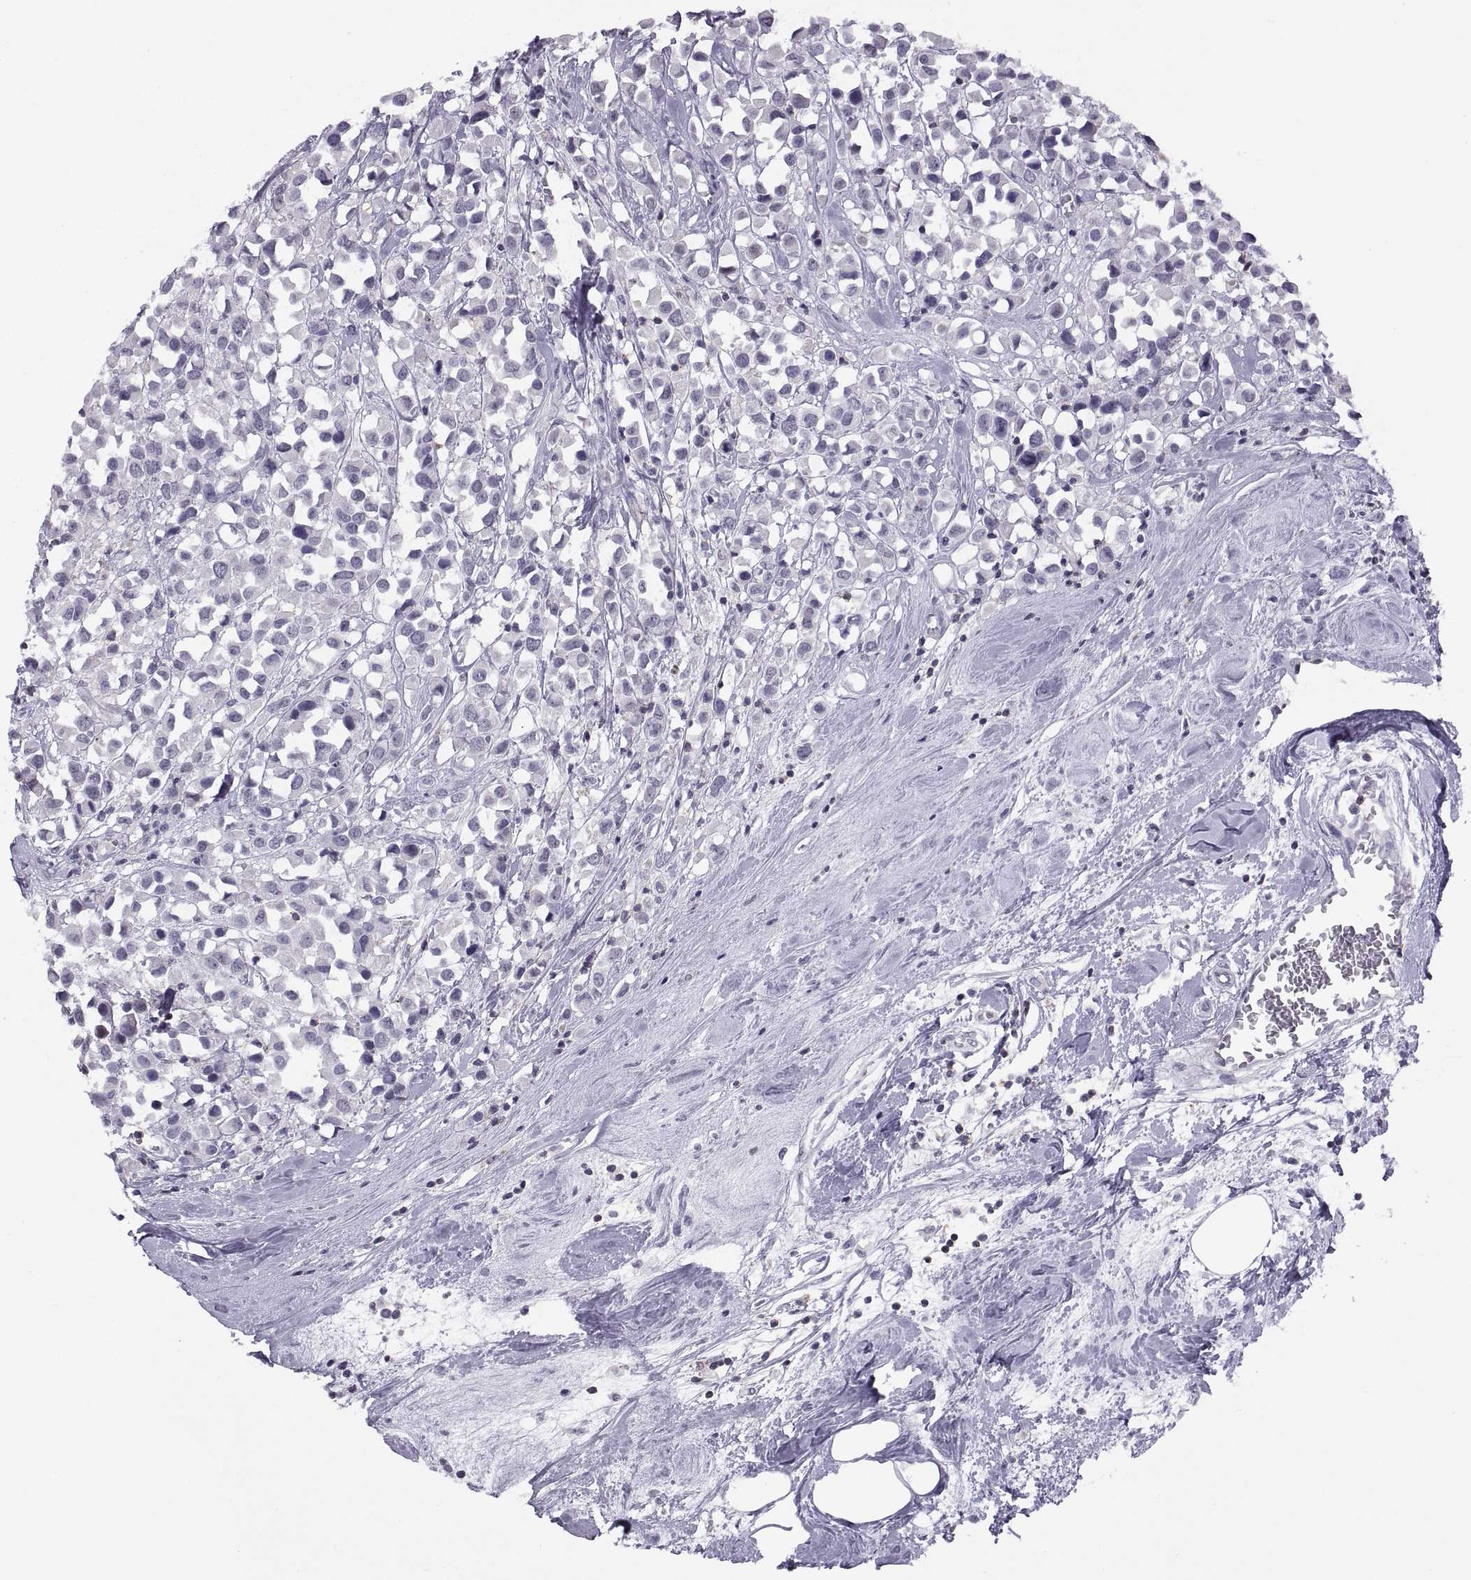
{"staining": {"intensity": "negative", "quantity": "none", "location": "none"}, "tissue": "breast cancer", "cell_type": "Tumor cells", "image_type": "cancer", "snomed": [{"axis": "morphology", "description": "Duct carcinoma"}, {"axis": "topography", "description": "Breast"}], "caption": "IHC photomicrograph of neoplastic tissue: breast cancer stained with DAB reveals no significant protein staining in tumor cells.", "gene": "TTC21A", "patient": {"sex": "female", "age": 61}}